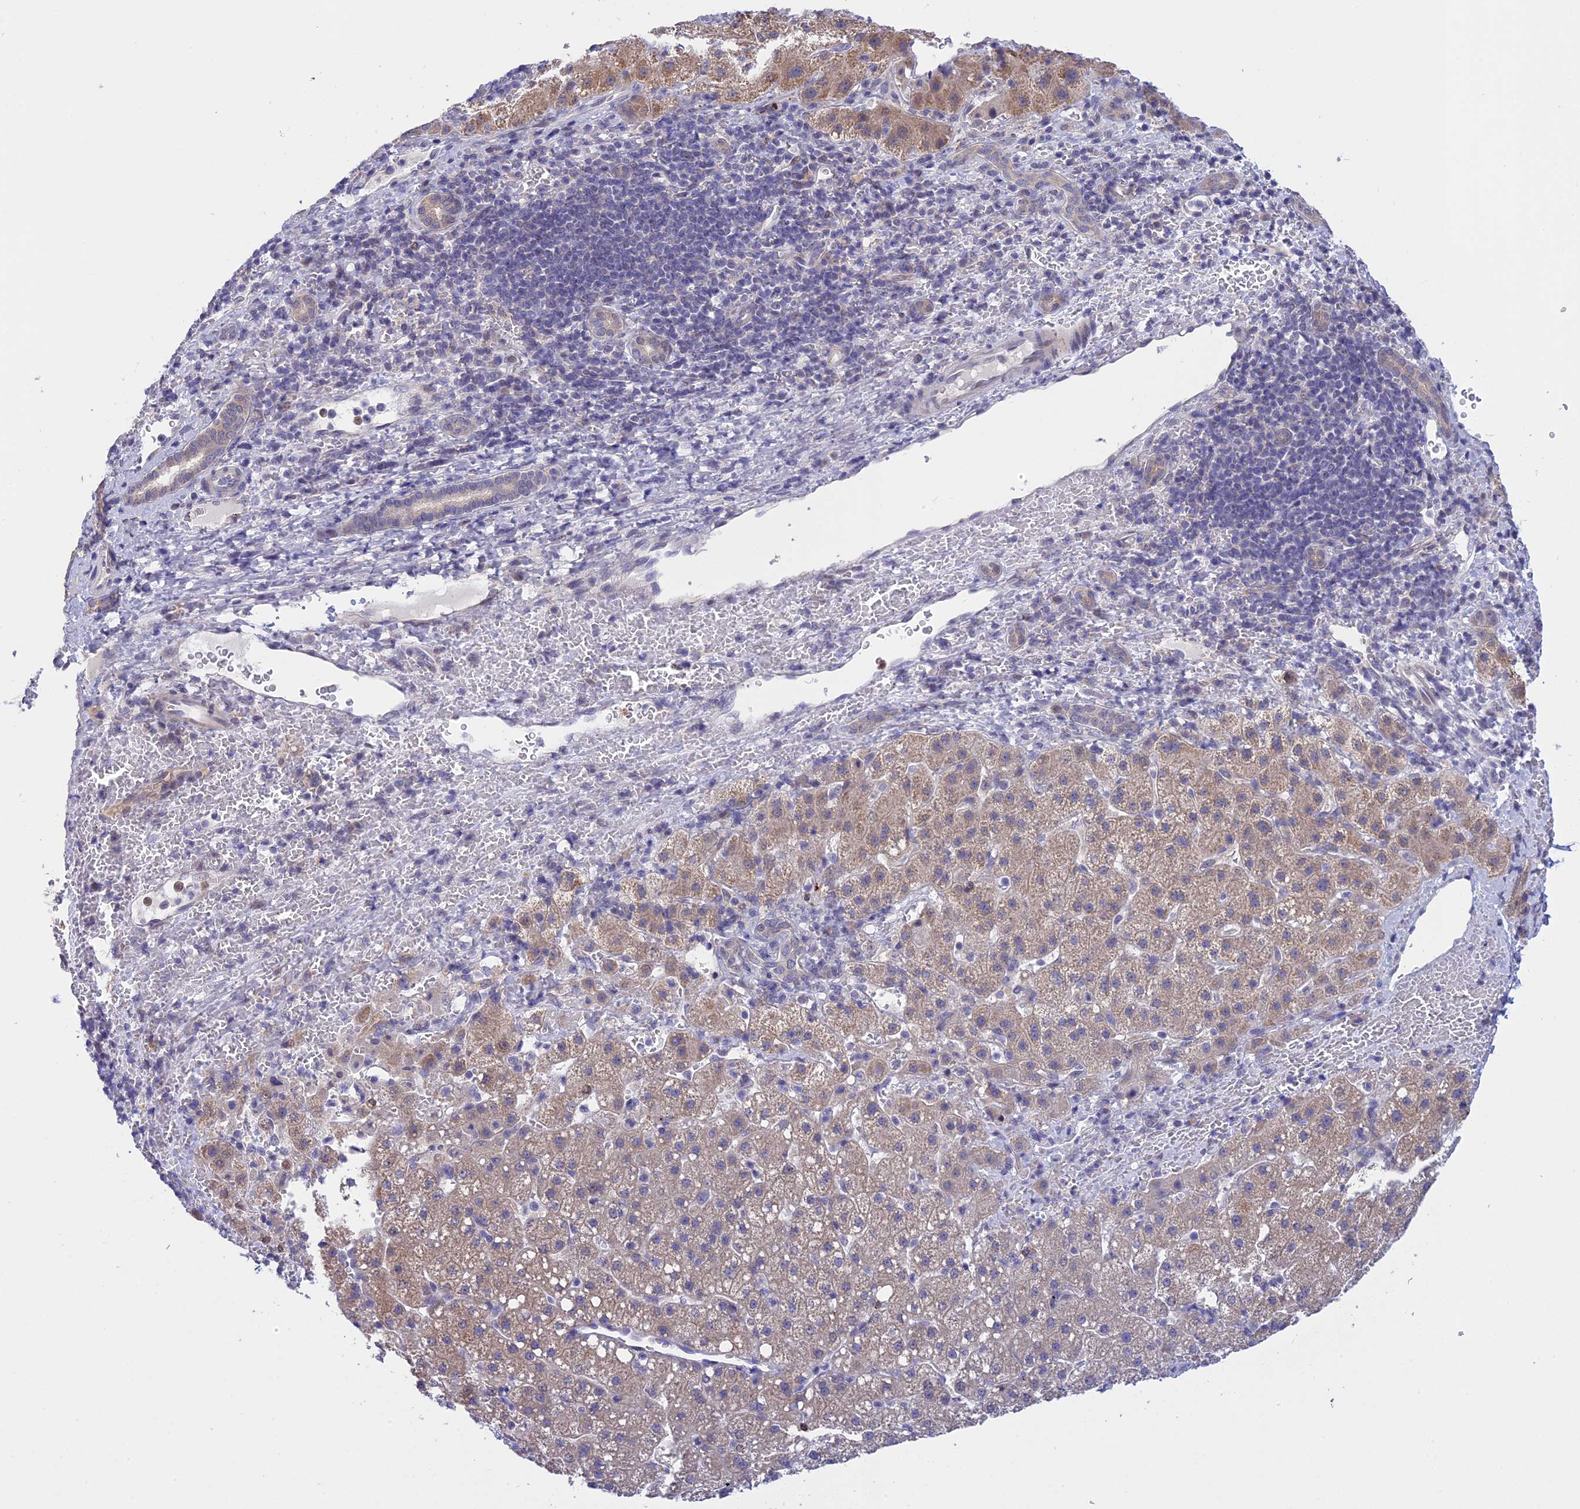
{"staining": {"intensity": "weak", "quantity": "25%-75%", "location": "cytoplasmic/membranous"}, "tissue": "liver cancer", "cell_type": "Tumor cells", "image_type": "cancer", "snomed": [{"axis": "morphology", "description": "Carcinoma, Hepatocellular, NOS"}, {"axis": "topography", "description": "Liver"}], "caption": "Weak cytoplasmic/membranous protein expression is identified in about 25%-75% of tumor cells in liver hepatocellular carcinoma.", "gene": "KCTD14", "patient": {"sex": "male", "age": 57}}